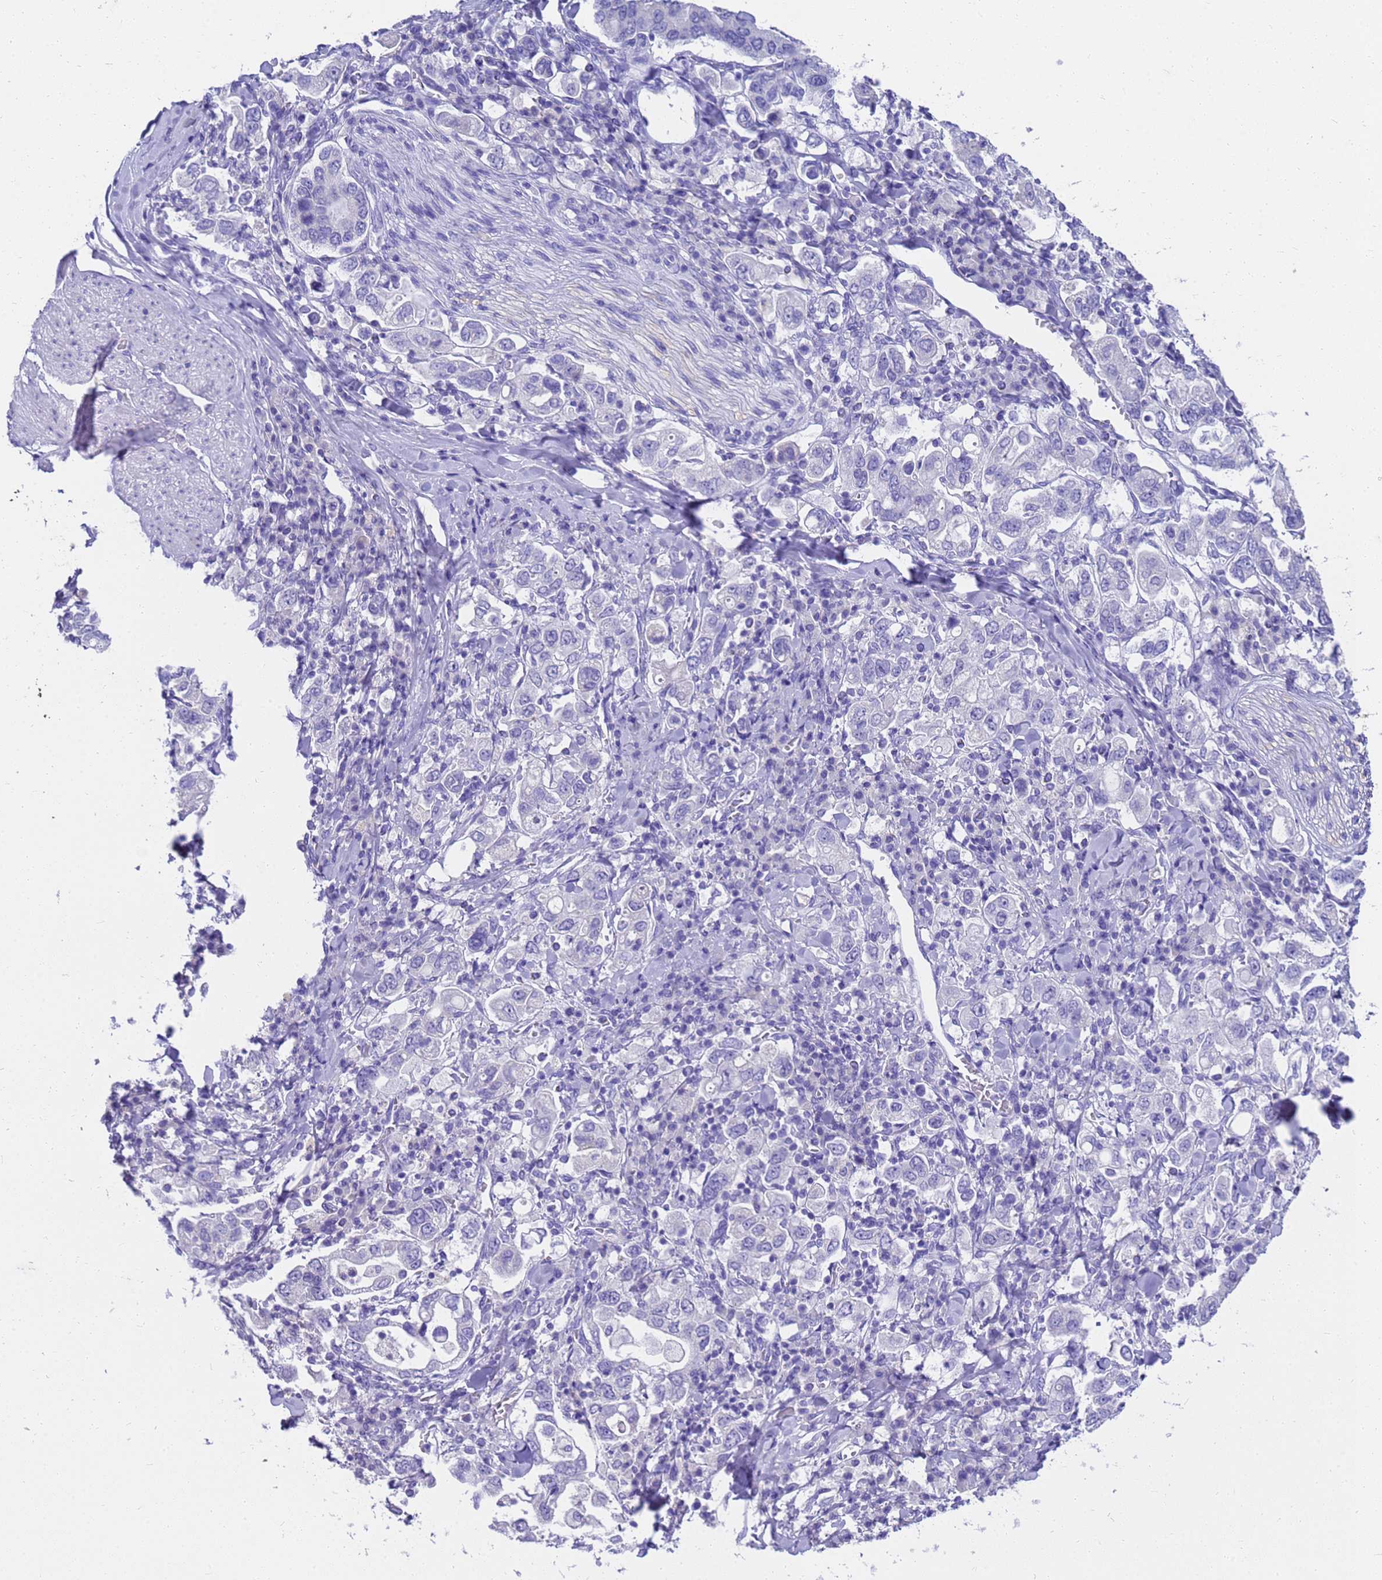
{"staining": {"intensity": "negative", "quantity": "none", "location": "none"}, "tissue": "stomach cancer", "cell_type": "Tumor cells", "image_type": "cancer", "snomed": [{"axis": "morphology", "description": "Adenocarcinoma, NOS"}, {"axis": "topography", "description": "Stomach, upper"}], "caption": "Stomach cancer (adenocarcinoma) was stained to show a protein in brown. There is no significant staining in tumor cells.", "gene": "MS4A13", "patient": {"sex": "male", "age": 62}}